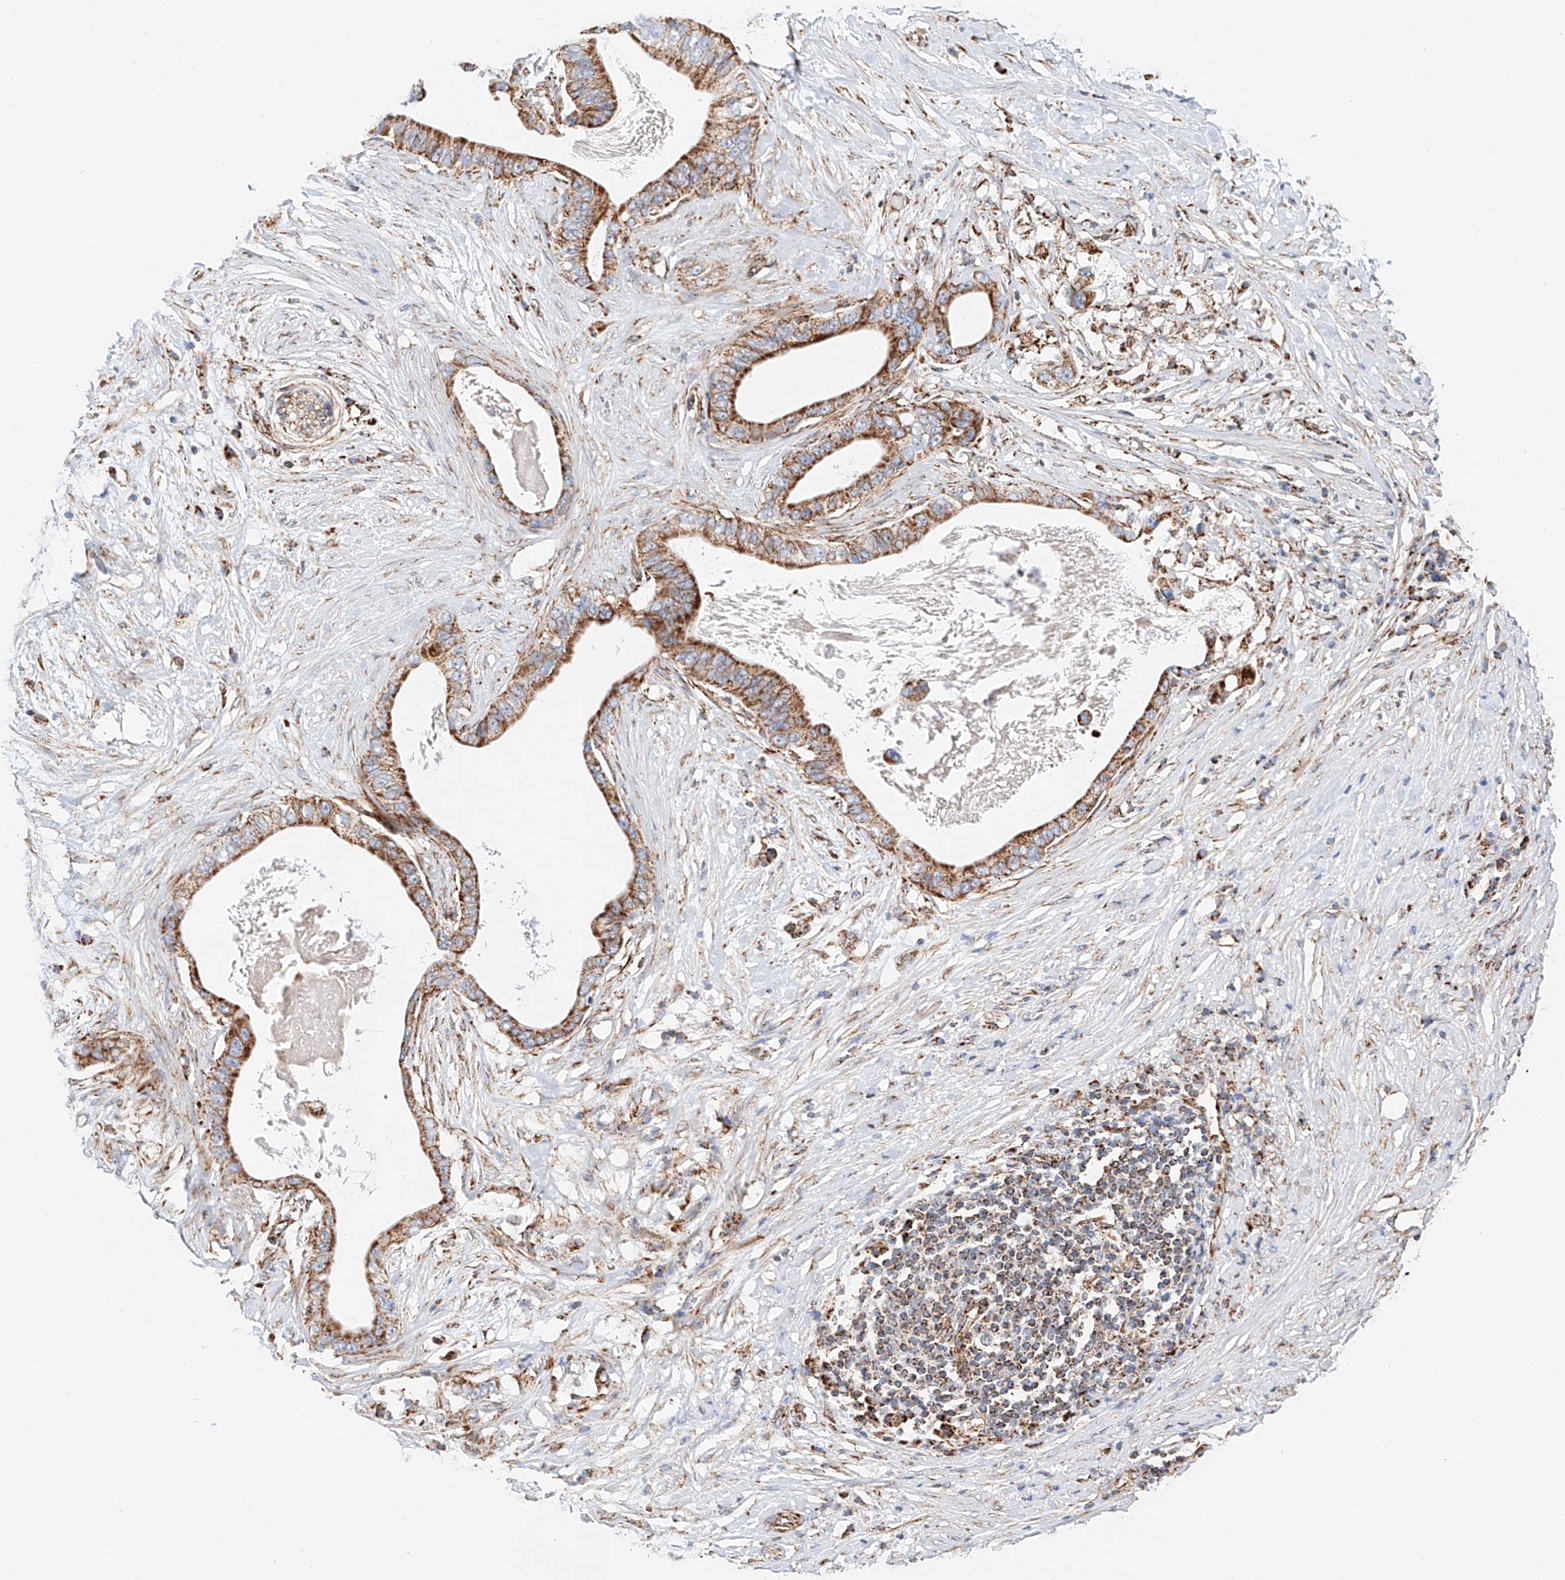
{"staining": {"intensity": "moderate", "quantity": ">75%", "location": "cytoplasmic/membranous"}, "tissue": "pancreatic cancer", "cell_type": "Tumor cells", "image_type": "cancer", "snomed": [{"axis": "morphology", "description": "Adenocarcinoma, NOS"}, {"axis": "topography", "description": "Pancreas"}], "caption": "The histopathology image shows staining of pancreatic cancer, revealing moderate cytoplasmic/membranous protein staining (brown color) within tumor cells.", "gene": "NDUFV3", "patient": {"sex": "male", "age": 77}}